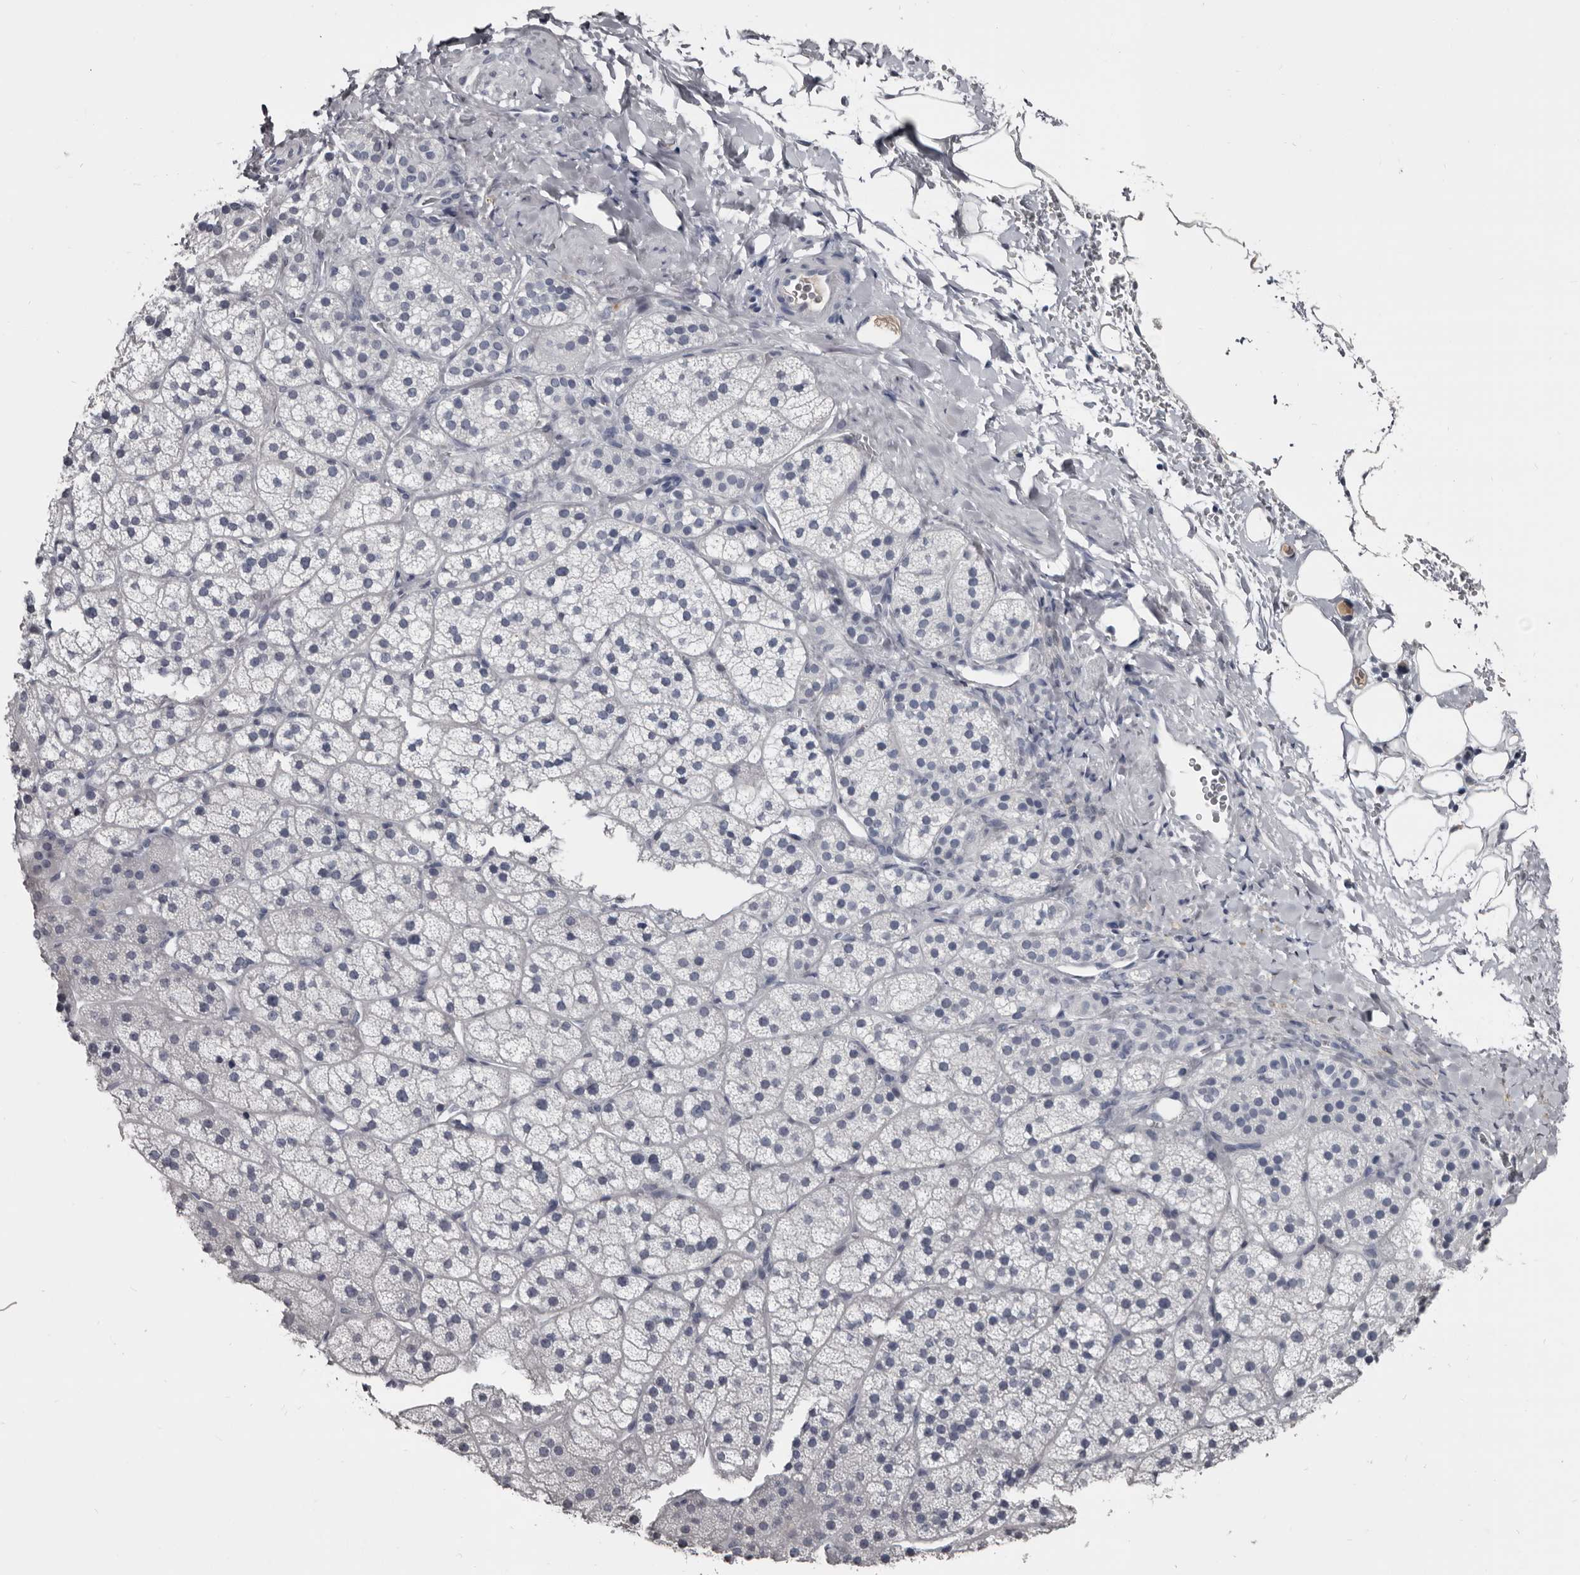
{"staining": {"intensity": "weak", "quantity": "<25%", "location": "cytoplasmic/membranous"}, "tissue": "adrenal gland", "cell_type": "Glandular cells", "image_type": "normal", "snomed": [{"axis": "morphology", "description": "Normal tissue, NOS"}, {"axis": "topography", "description": "Adrenal gland"}], "caption": "IHC of unremarkable adrenal gland reveals no staining in glandular cells.", "gene": "GREB1", "patient": {"sex": "female", "age": 44}}